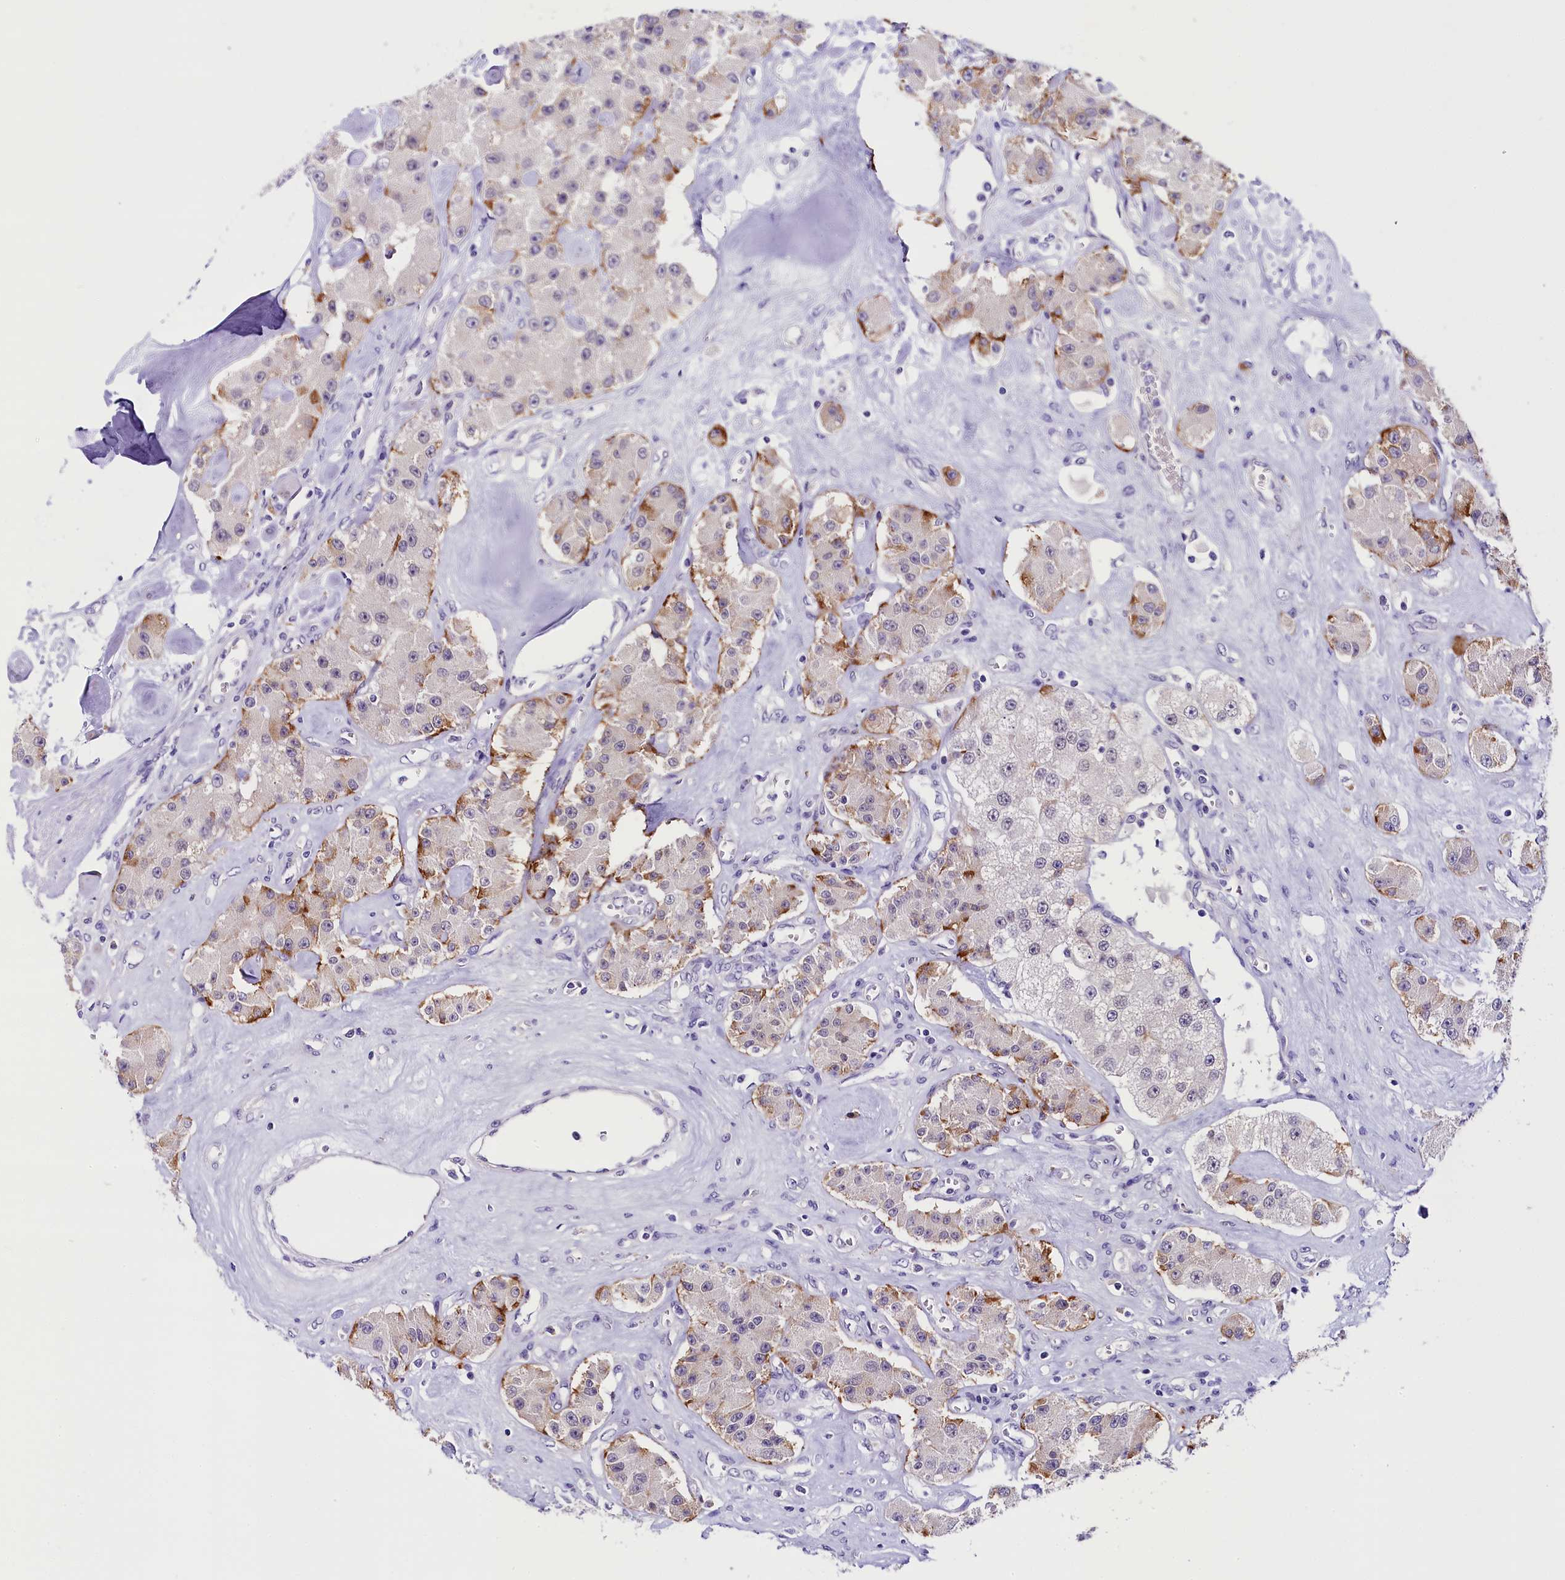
{"staining": {"intensity": "negative", "quantity": "none", "location": "none"}, "tissue": "carcinoid", "cell_type": "Tumor cells", "image_type": "cancer", "snomed": [{"axis": "morphology", "description": "Carcinoid, malignant, NOS"}, {"axis": "topography", "description": "Pancreas"}], "caption": "IHC of malignant carcinoid demonstrates no staining in tumor cells.", "gene": "IQCN", "patient": {"sex": "male", "age": 41}}